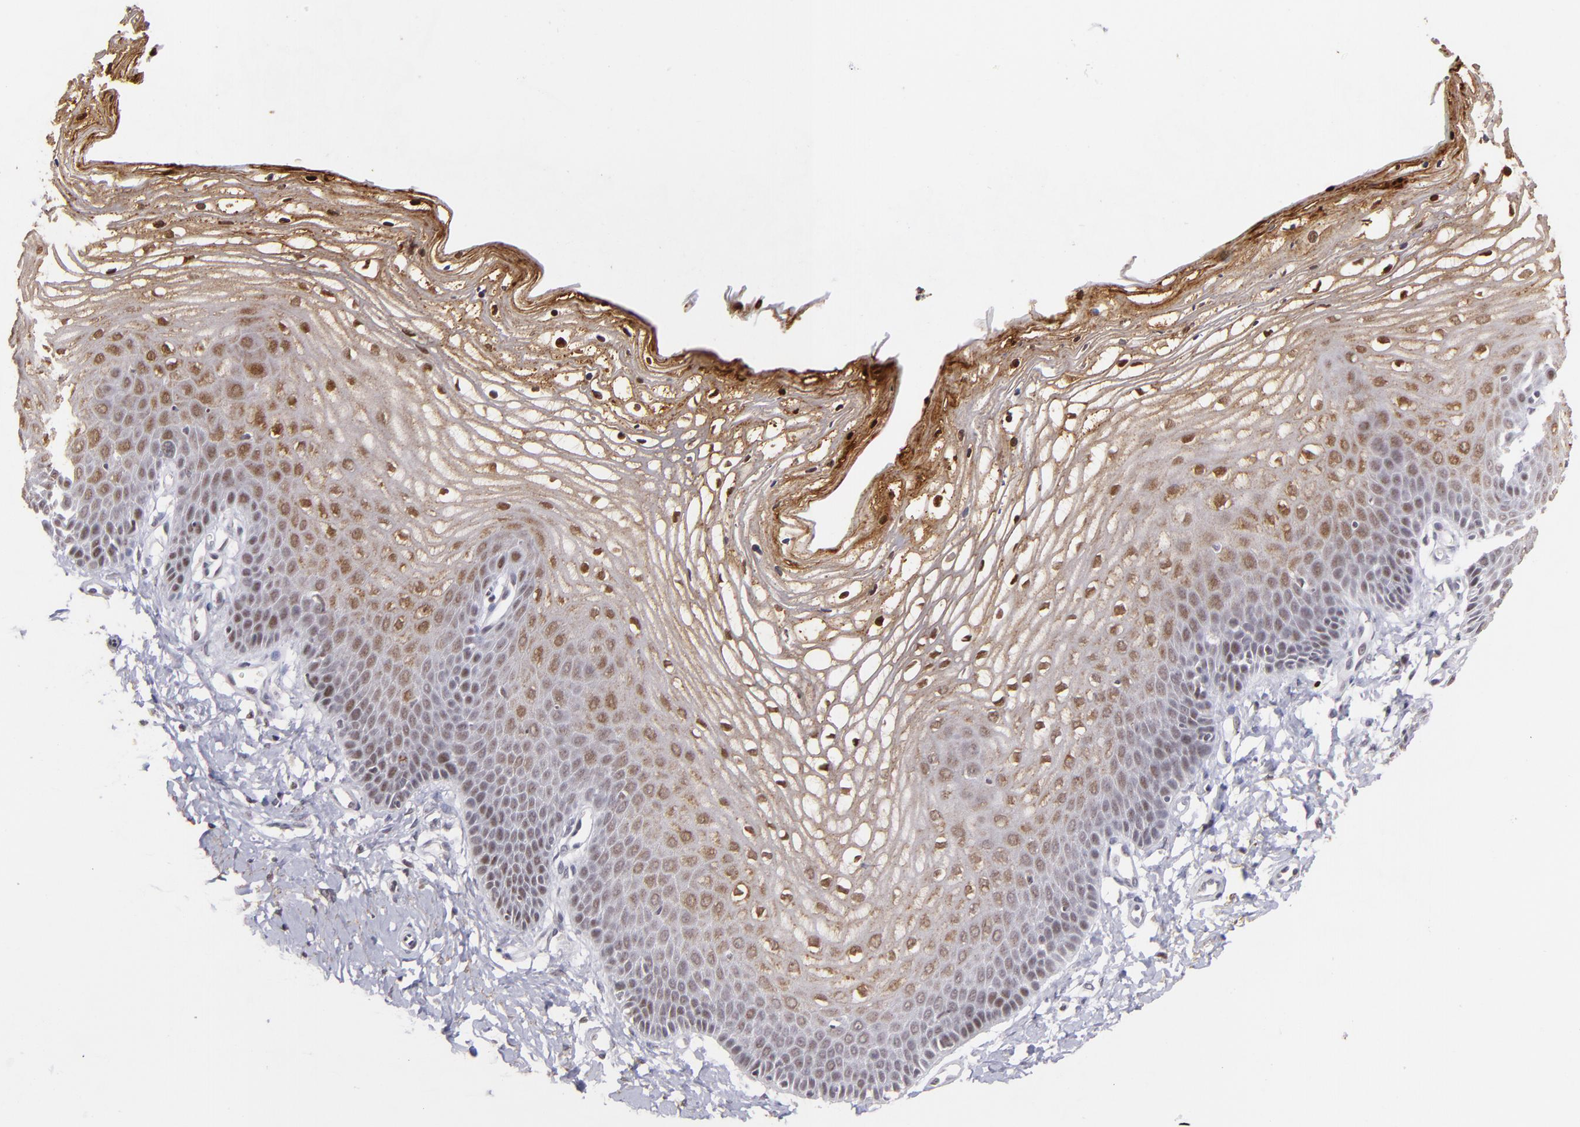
{"staining": {"intensity": "moderate", "quantity": "25%-75%", "location": "cytoplasmic/membranous,nuclear"}, "tissue": "vagina", "cell_type": "Squamous epithelial cells", "image_type": "normal", "snomed": [{"axis": "morphology", "description": "Normal tissue, NOS"}, {"axis": "topography", "description": "Vagina"}], "caption": "Immunohistochemistry (IHC) micrograph of benign vagina stained for a protein (brown), which reveals medium levels of moderate cytoplasmic/membranous,nuclear expression in approximately 25%-75% of squamous epithelial cells.", "gene": "RXRG", "patient": {"sex": "female", "age": 68}}